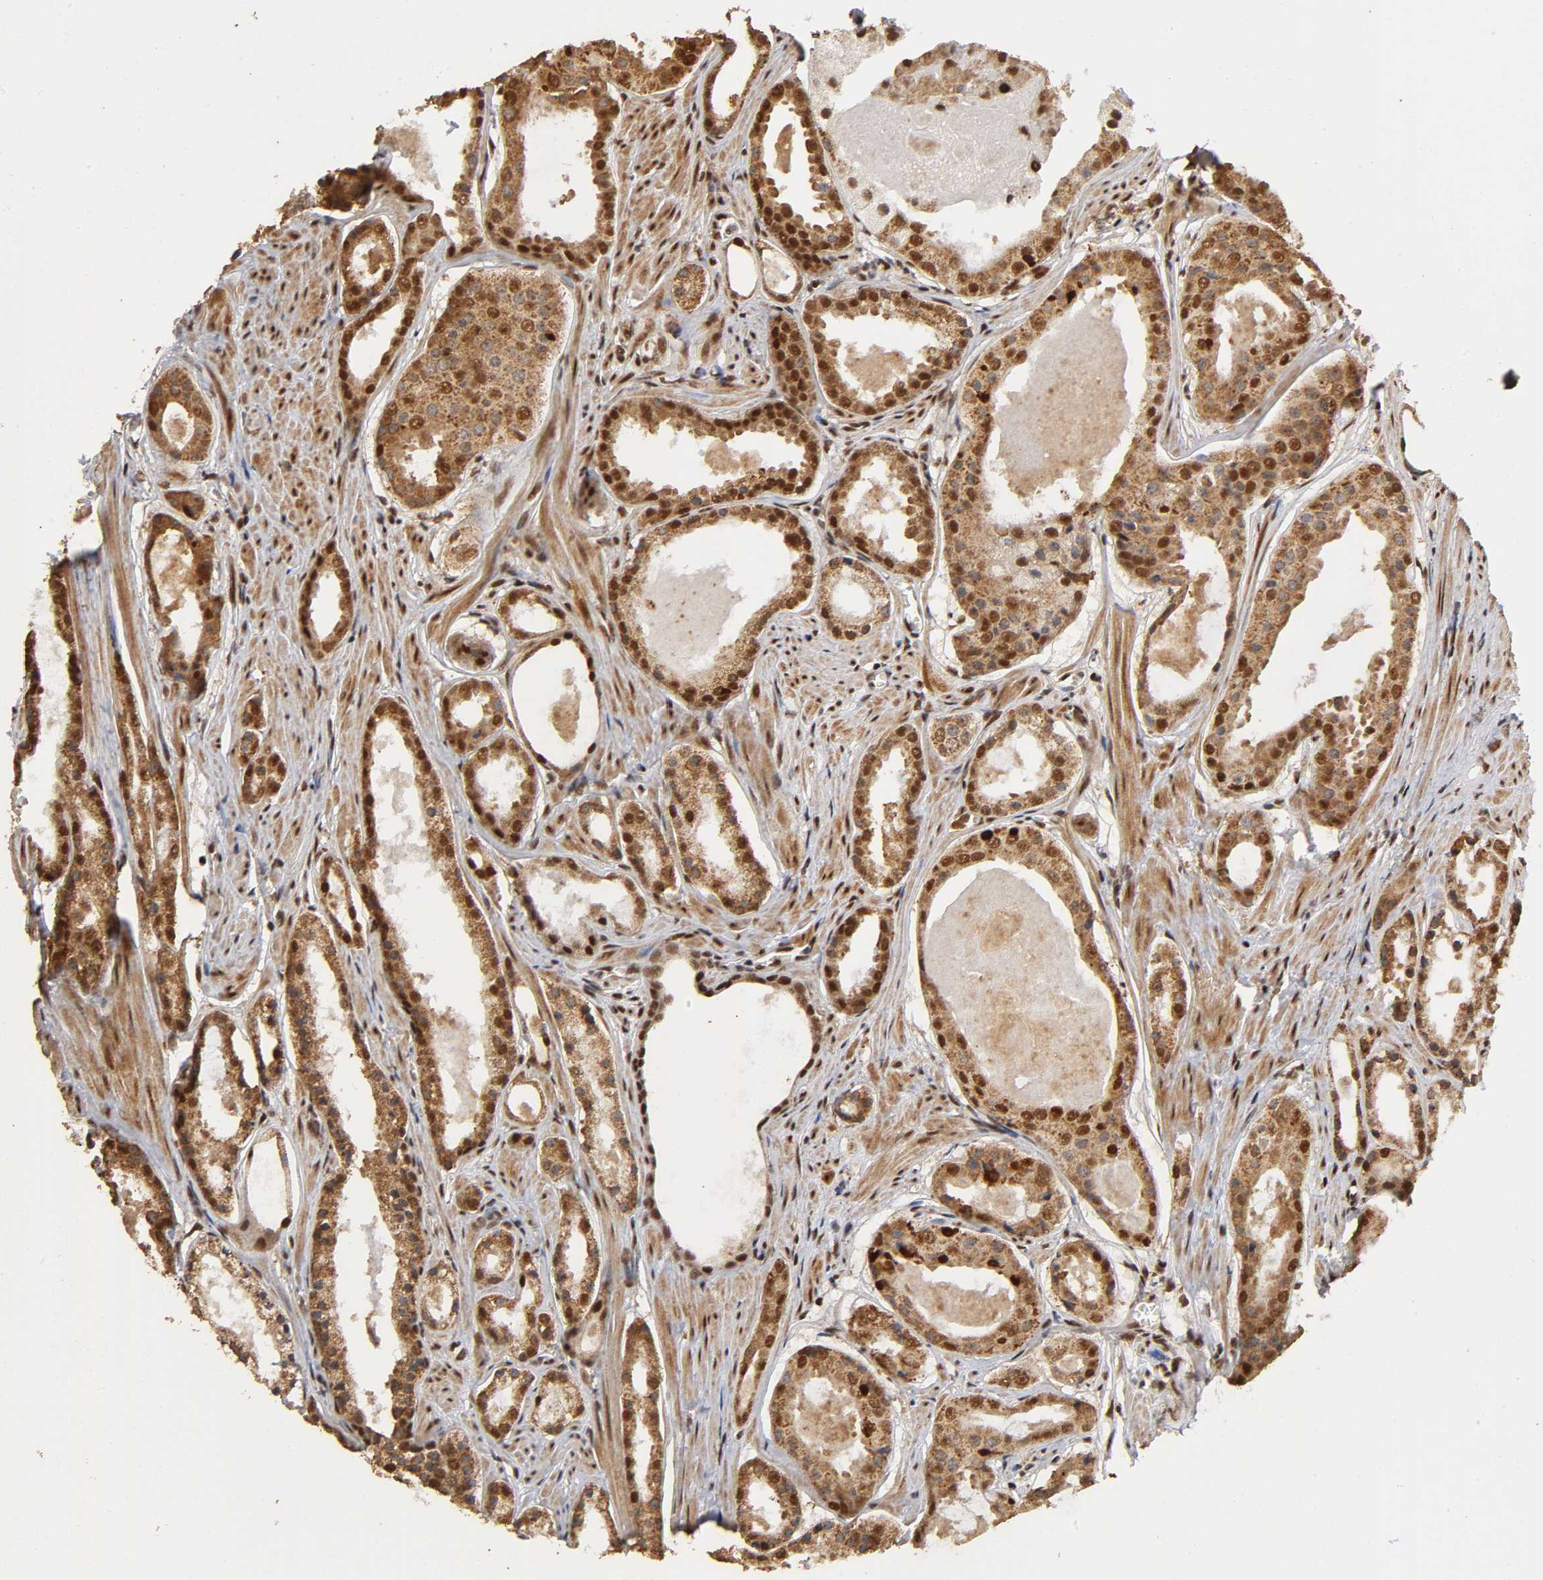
{"staining": {"intensity": "strong", "quantity": ">75%", "location": "cytoplasmic/membranous,nuclear"}, "tissue": "prostate cancer", "cell_type": "Tumor cells", "image_type": "cancer", "snomed": [{"axis": "morphology", "description": "Adenocarcinoma, Low grade"}, {"axis": "topography", "description": "Prostate"}], "caption": "The histopathology image reveals a brown stain indicating the presence of a protein in the cytoplasmic/membranous and nuclear of tumor cells in low-grade adenocarcinoma (prostate).", "gene": "RNF122", "patient": {"sex": "male", "age": 57}}